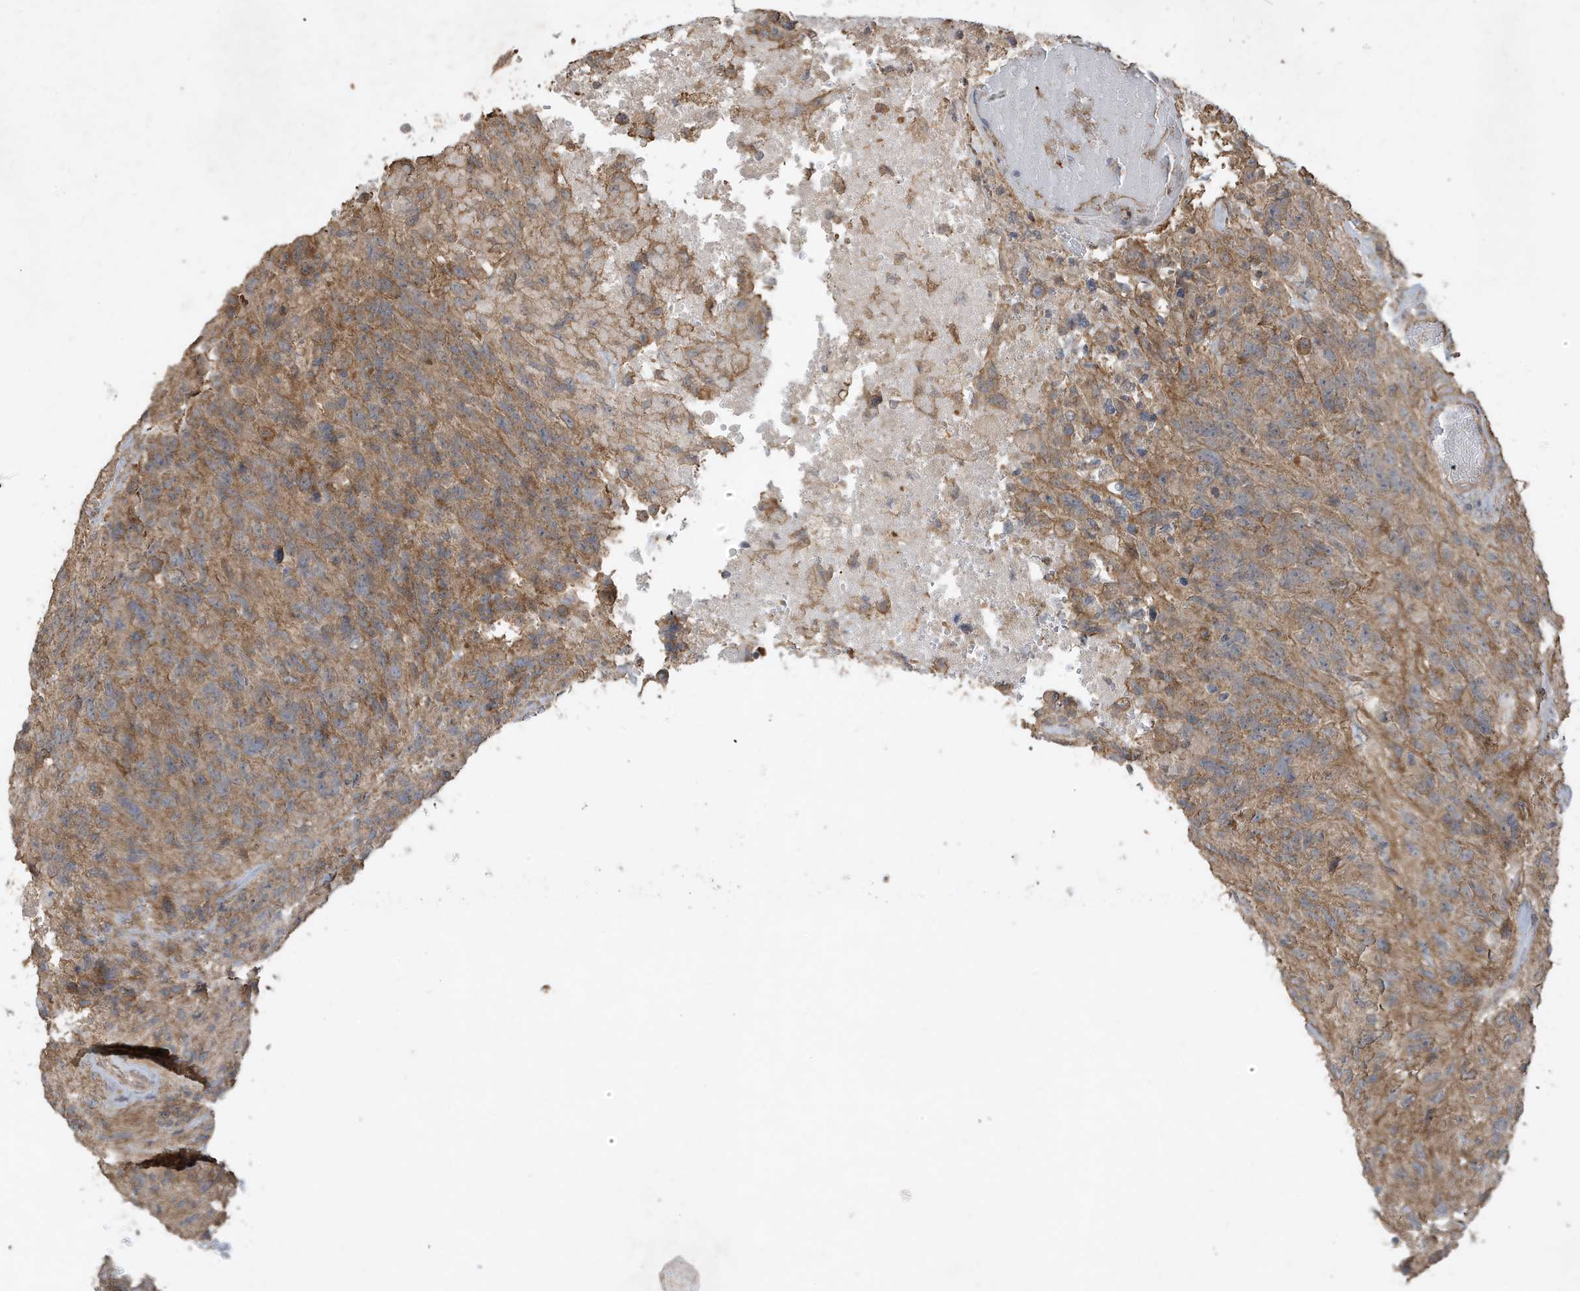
{"staining": {"intensity": "weak", "quantity": ">75%", "location": "cytoplasmic/membranous"}, "tissue": "glioma", "cell_type": "Tumor cells", "image_type": "cancer", "snomed": [{"axis": "morphology", "description": "Glioma, malignant, High grade"}, {"axis": "topography", "description": "Brain"}], "caption": "Protein expression analysis of human glioma reveals weak cytoplasmic/membranous expression in about >75% of tumor cells. The protein is shown in brown color, while the nuclei are stained blue.", "gene": "PRRT3", "patient": {"sex": "male", "age": 69}}